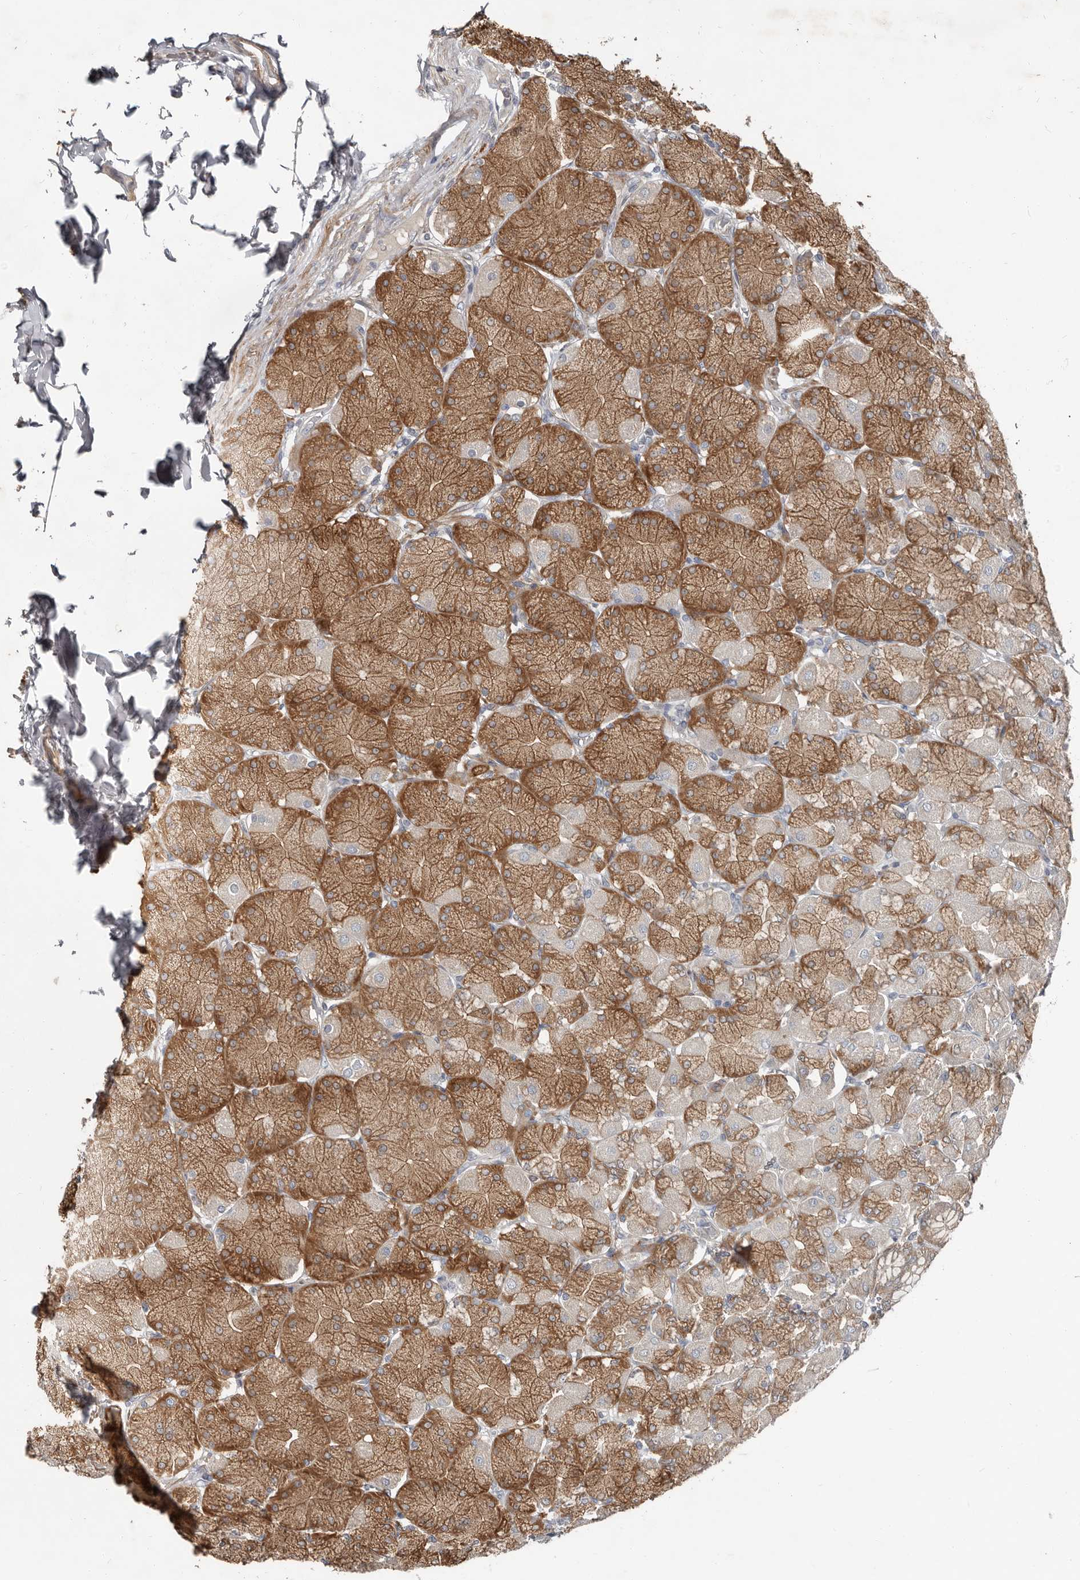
{"staining": {"intensity": "moderate", "quantity": ">75%", "location": "cytoplasmic/membranous"}, "tissue": "stomach", "cell_type": "Glandular cells", "image_type": "normal", "snomed": [{"axis": "morphology", "description": "Normal tissue, NOS"}, {"axis": "topography", "description": "Stomach, upper"}], "caption": "Immunohistochemistry image of unremarkable human stomach stained for a protein (brown), which reveals medium levels of moderate cytoplasmic/membranous expression in about >75% of glandular cells.", "gene": "AKNAD1", "patient": {"sex": "female", "age": 56}}